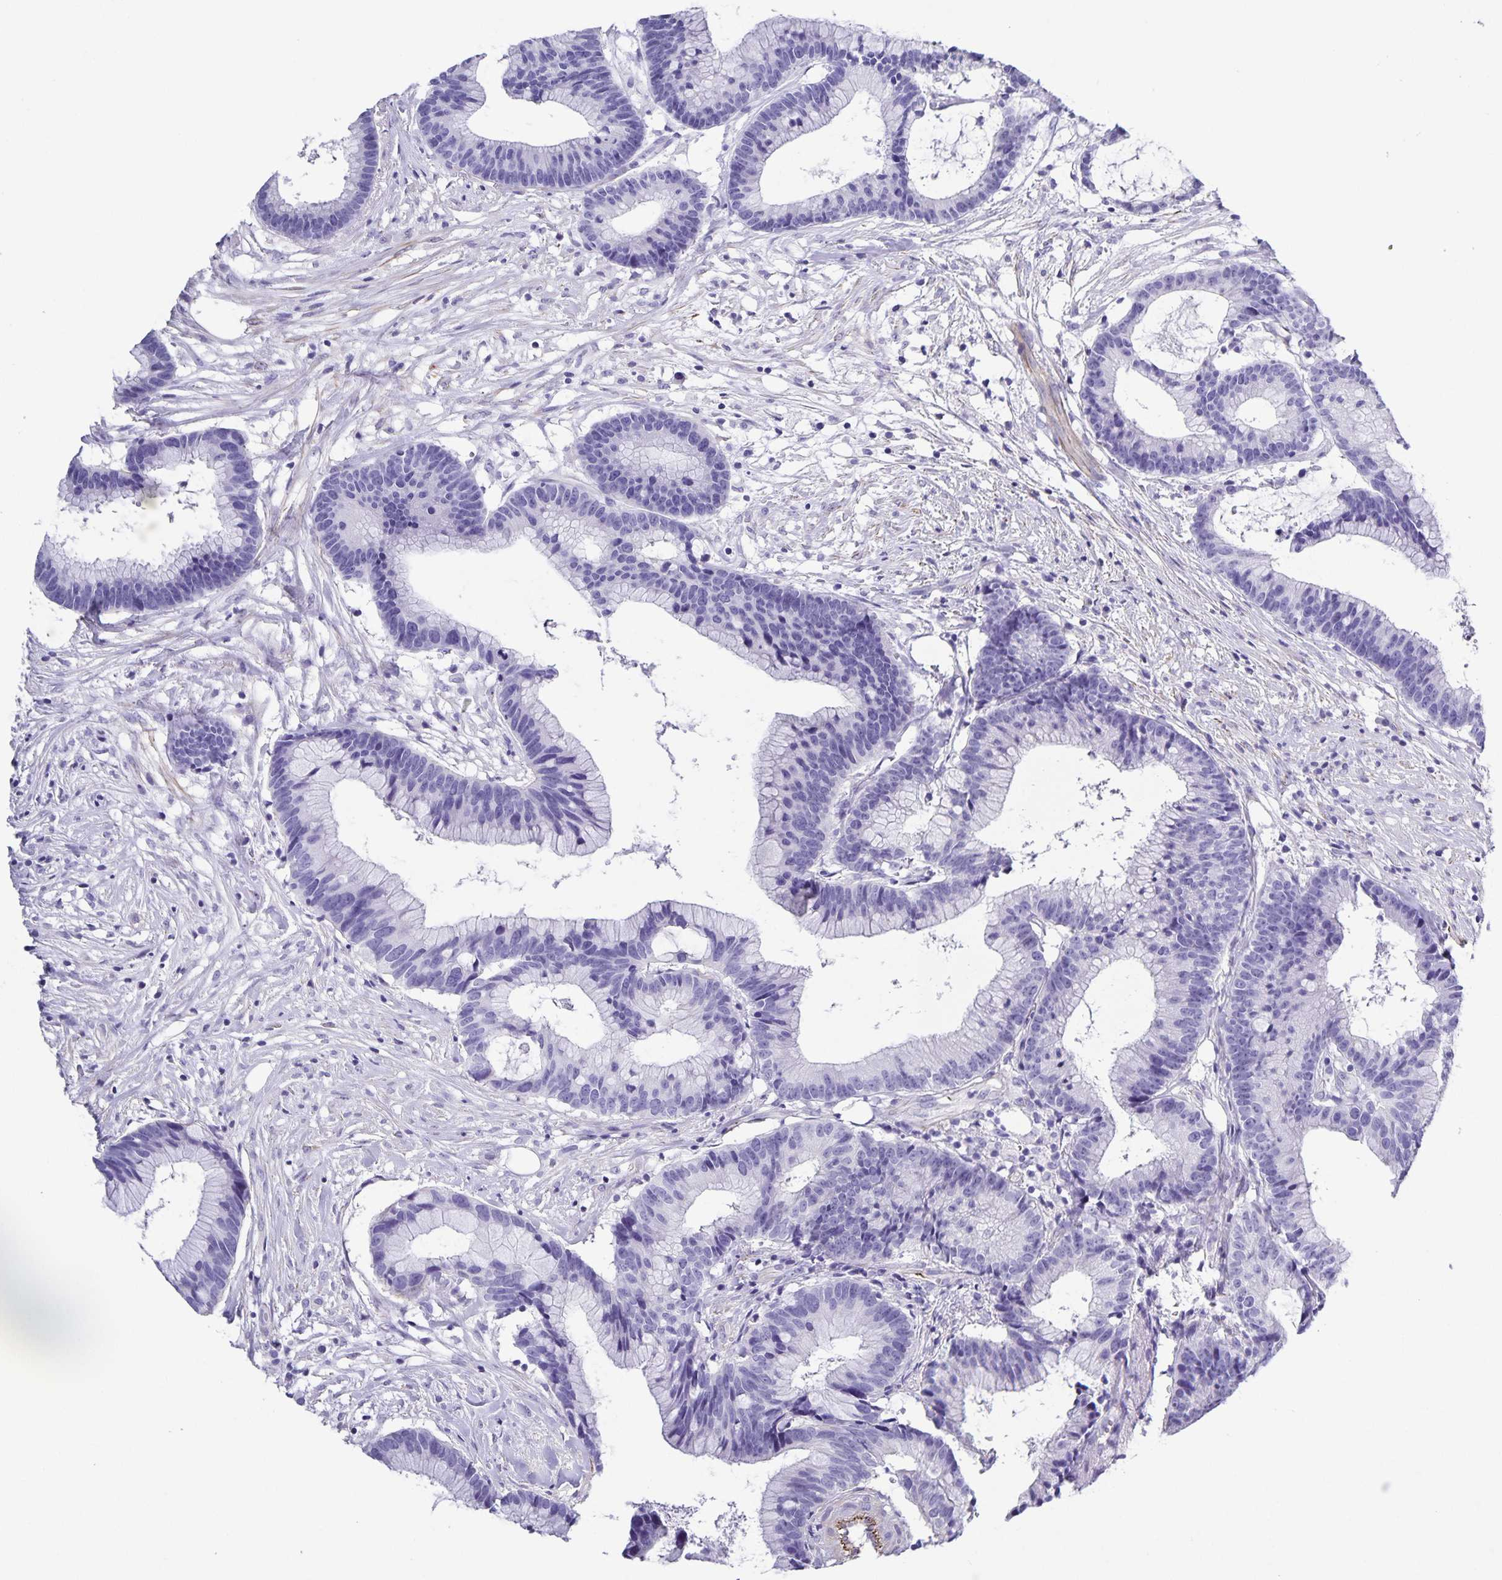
{"staining": {"intensity": "negative", "quantity": "none", "location": "none"}, "tissue": "colorectal cancer", "cell_type": "Tumor cells", "image_type": "cancer", "snomed": [{"axis": "morphology", "description": "Adenocarcinoma, NOS"}, {"axis": "topography", "description": "Colon"}], "caption": "Colorectal cancer (adenocarcinoma) was stained to show a protein in brown. There is no significant positivity in tumor cells.", "gene": "UBQLN3", "patient": {"sex": "female", "age": 78}}